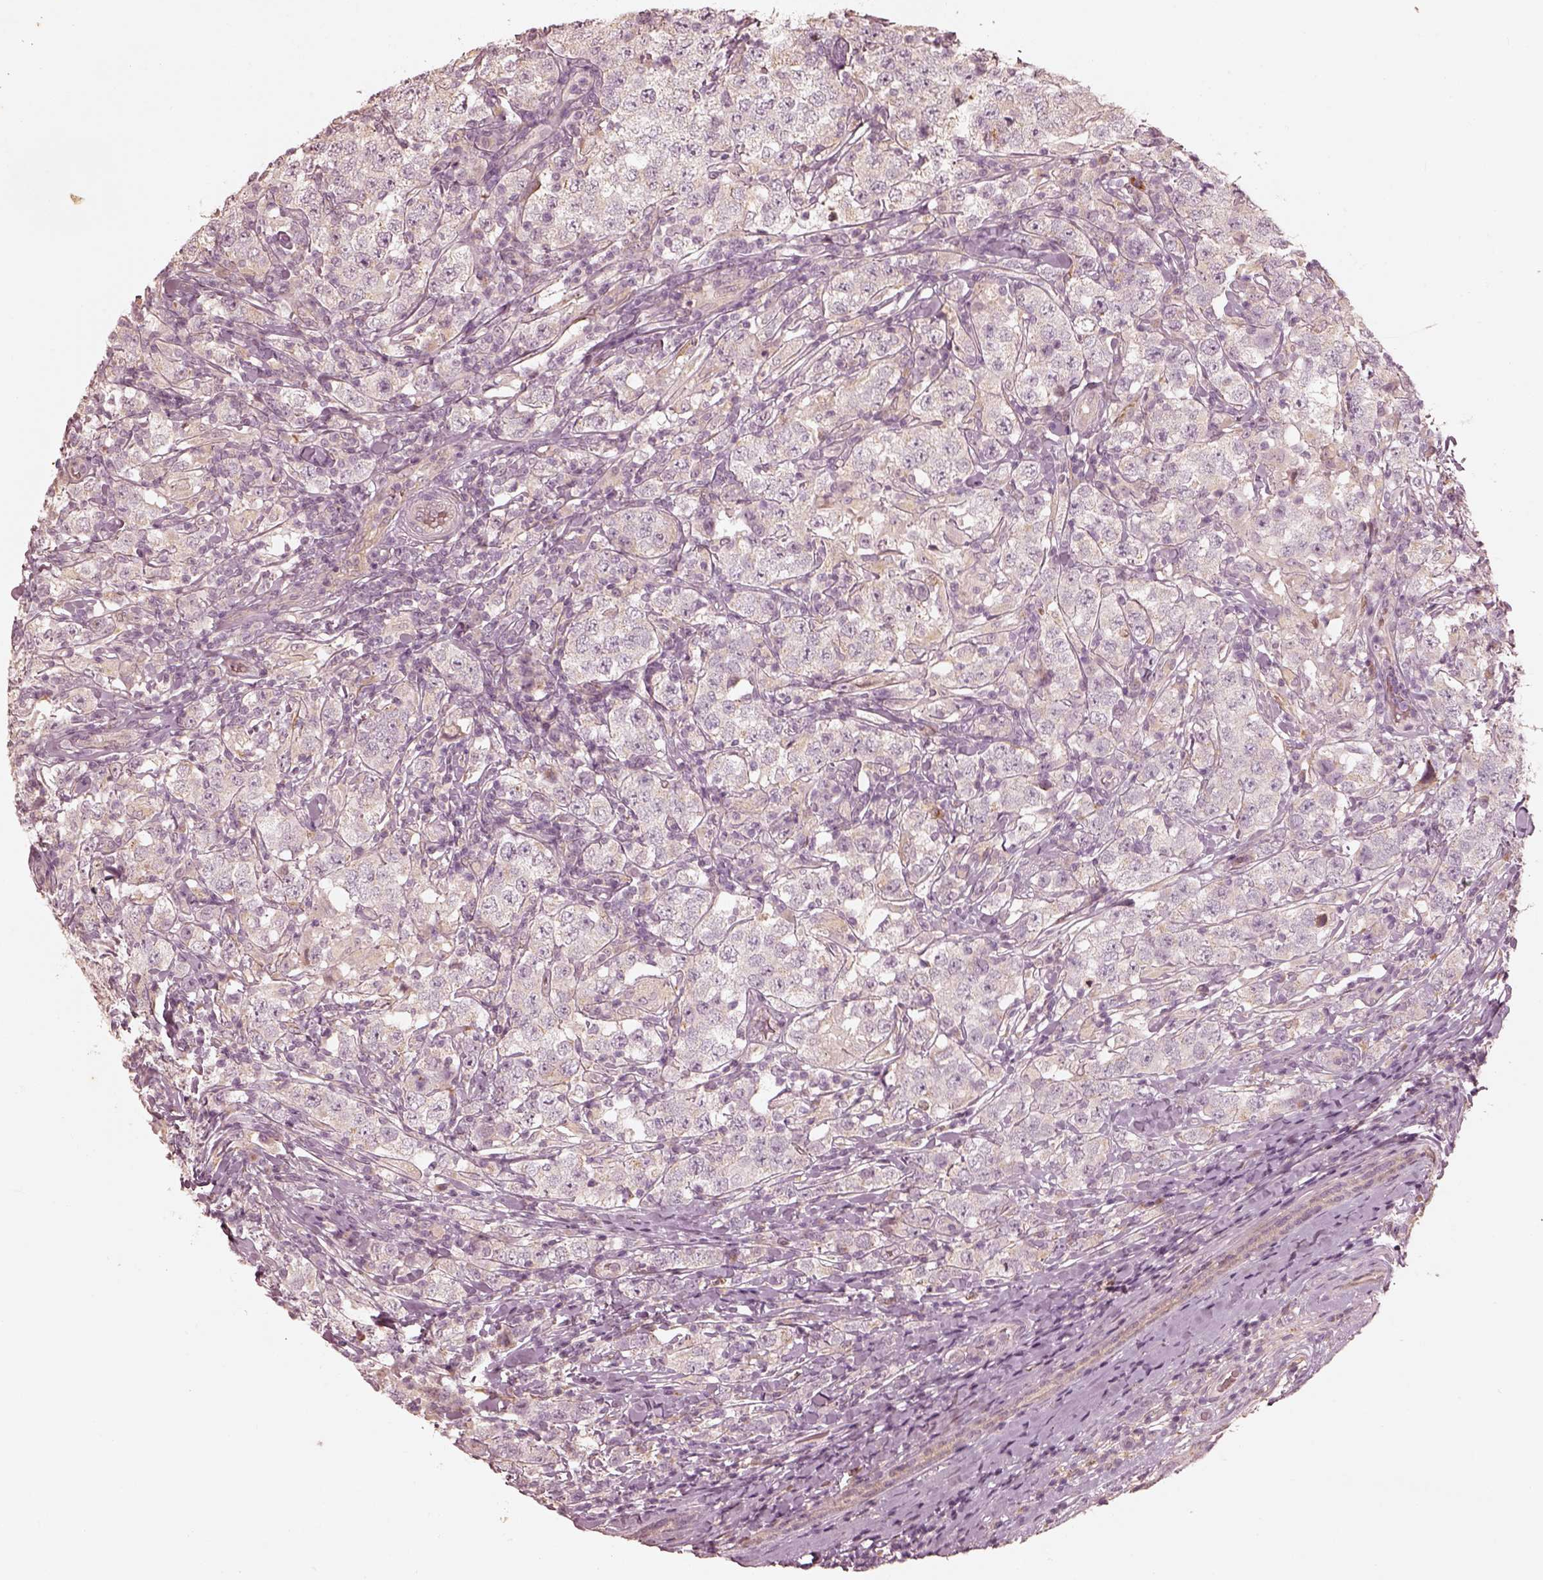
{"staining": {"intensity": "negative", "quantity": "none", "location": "none"}, "tissue": "testis cancer", "cell_type": "Tumor cells", "image_type": "cancer", "snomed": [{"axis": "morphology", "description": "Seminoma, NOS"}, {"axis": "morphology", "description": "Carcinoma, Embryonal, NOS"}, {"axis": "topography", "description": "Testis"}], "caption": "Testis cancer (embryonal carcinoma) was stained to show a protein in brown. There is no significant positivity in tumor cells. (DAB IHC, high magnification).", "gene": "WLS", "patient": {"sex": "male", "age": 41}}